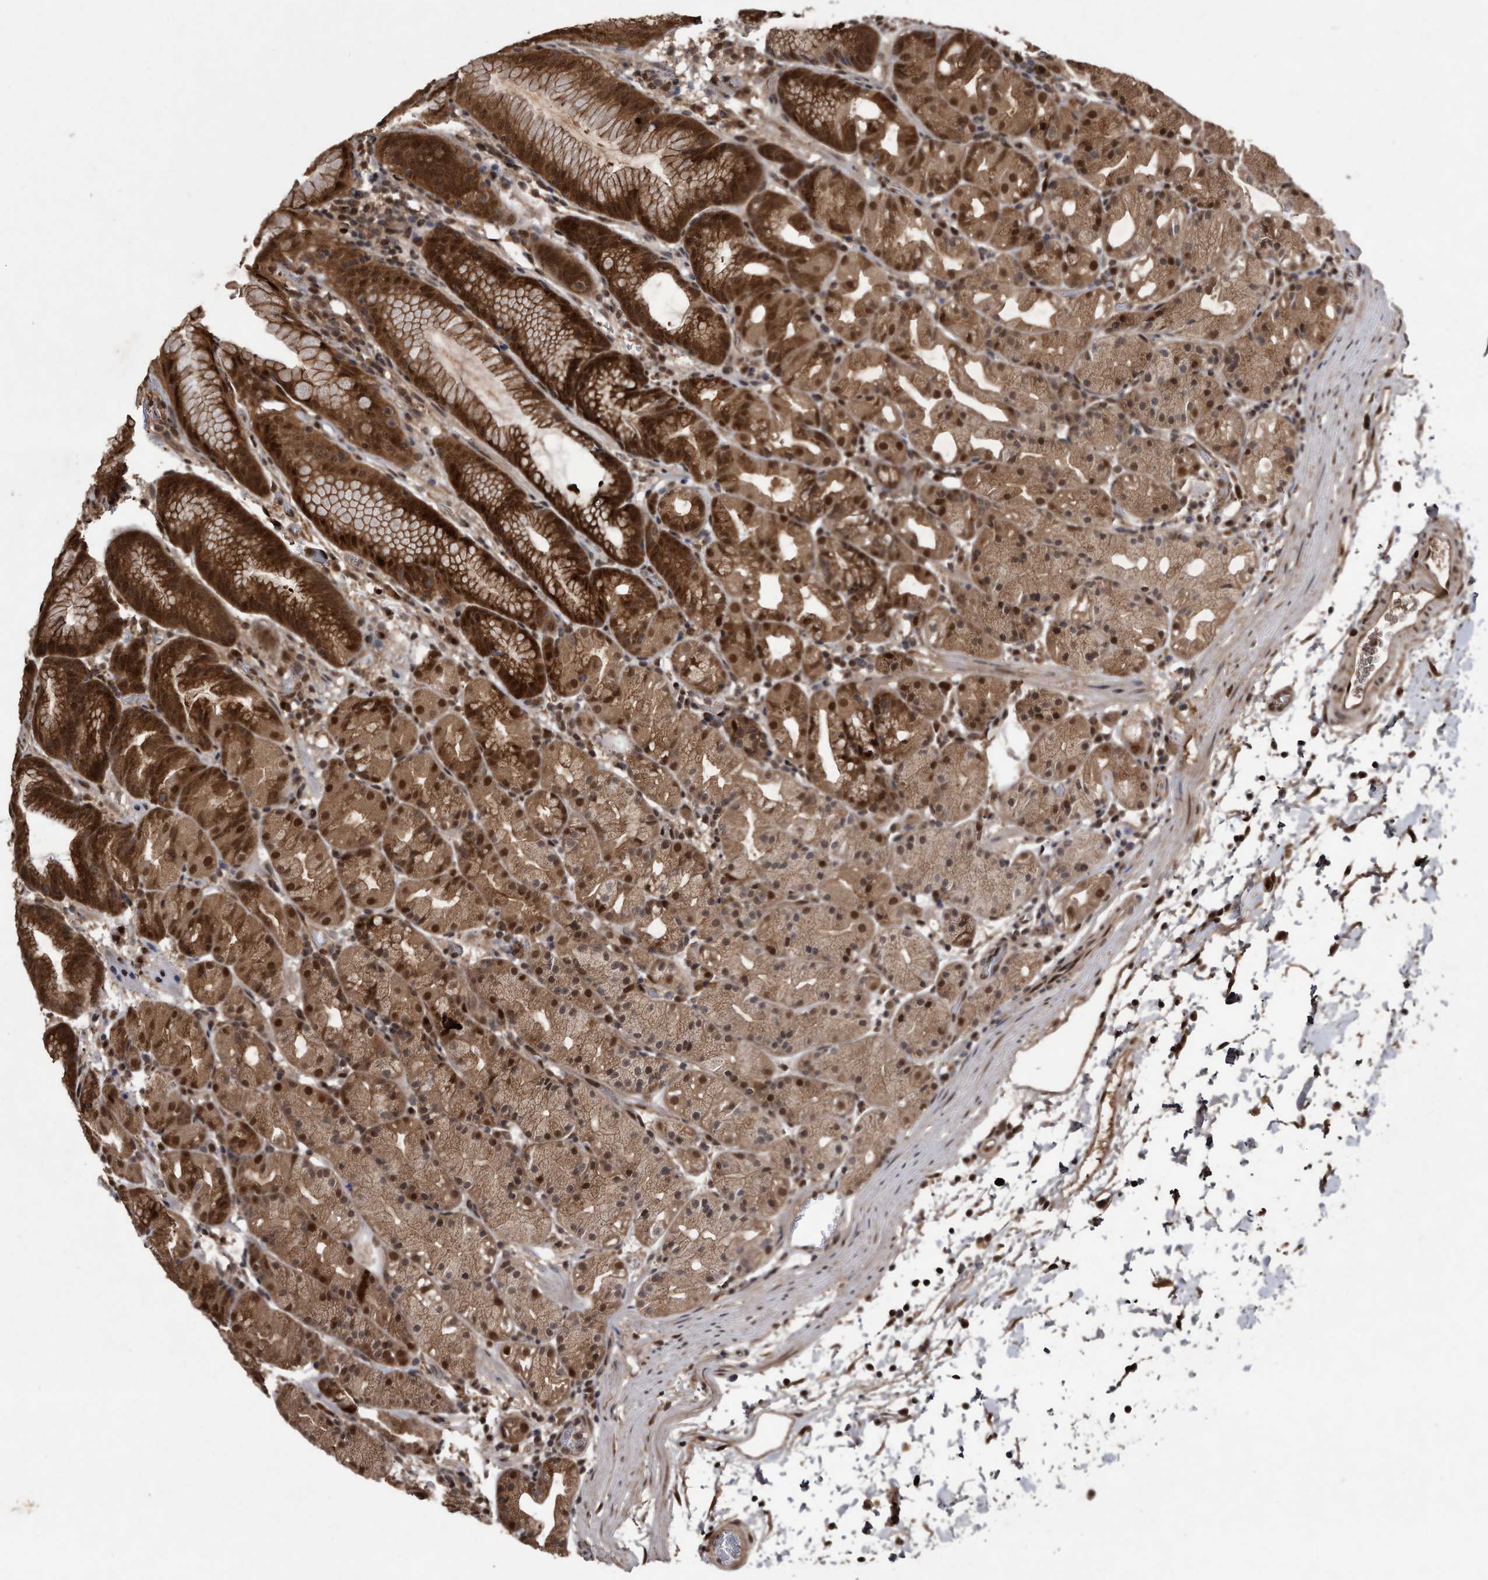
{"staining": {"intensity": "strong", "quantity": ">75%", "location": "cytoplasmic/membranous,nuclear"}, "tissue": "stomach", "cell_type": "Glandular cells", "image_type": "normal", "snomed": [{"axis": "morphology", "description": "Normal tissue, NOS"}, {"axis": "topography", "description": "Stomach, upper"}], "caption": "Stomach stained with DAB (3,3'-diaminobenzidine) immunohistochemistry (IHC) reveals high levels of strong cytoplasmic/membranous,nuclear staining in about >75% of glandular cells.", "gene": "RAD23B", "patient": {"sex": "male", "age": 48}}